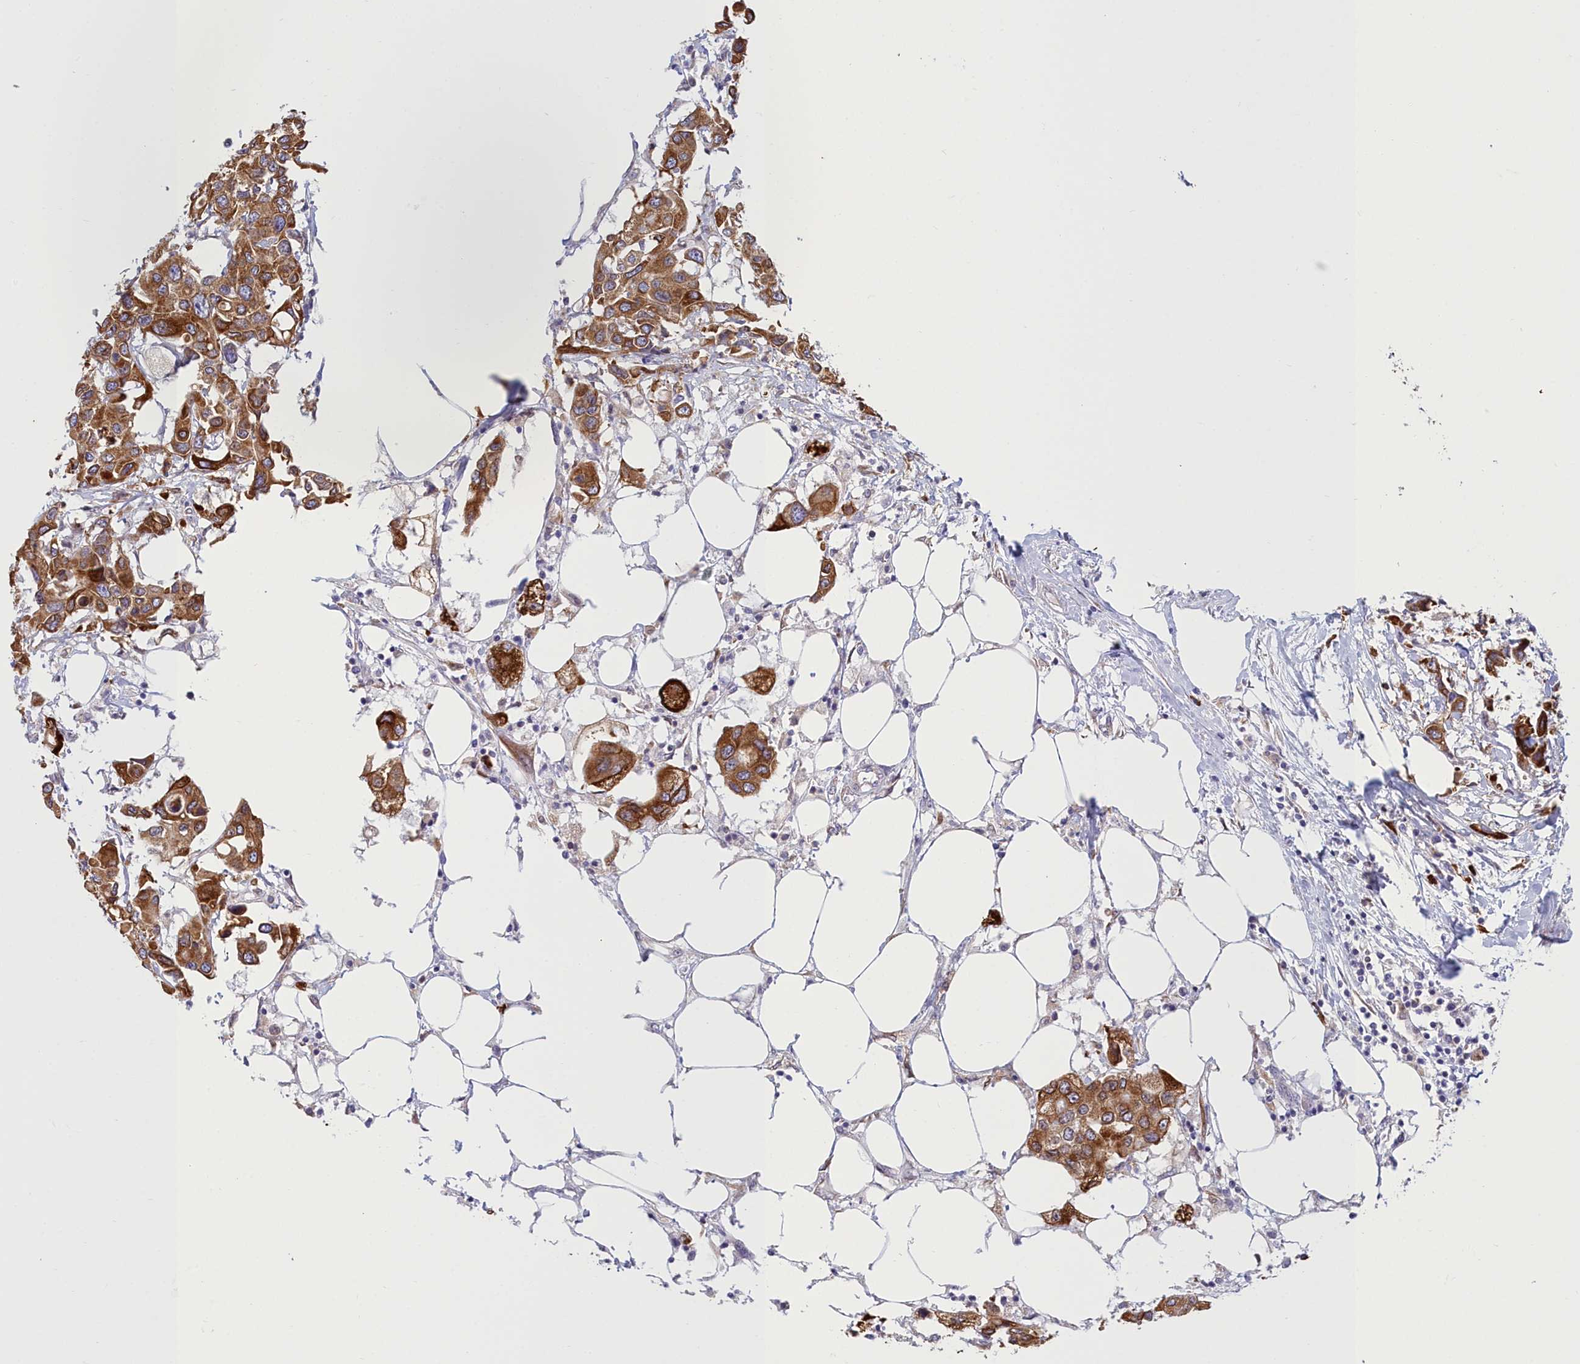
{"staining": {"intensity": "strong", "quantity": ">75%", "location": "cytoplasmic/membranous"}, "tissue": "colorectal cancer", "cell_type": "Tumor cells", "image_type": "cancer", "snomed": [{"axis": "morphology", "description": "Adenocarcinoma, NOS"}, {"axis": "topography", "description": "Colon"}], "caption": "Immunohistochemistry histopathology image of neoplastic tissue: adenocarcinoma (colorectal) stained using immunohistochemistry displays high levels of strong protein expression localized specifically in the cytoplasmic/membranous of tumor cells, appearing as a cytoplasmic/membranous brown color.", "gene": "HM13", "patient": {"sex": "male", "age": 77}}